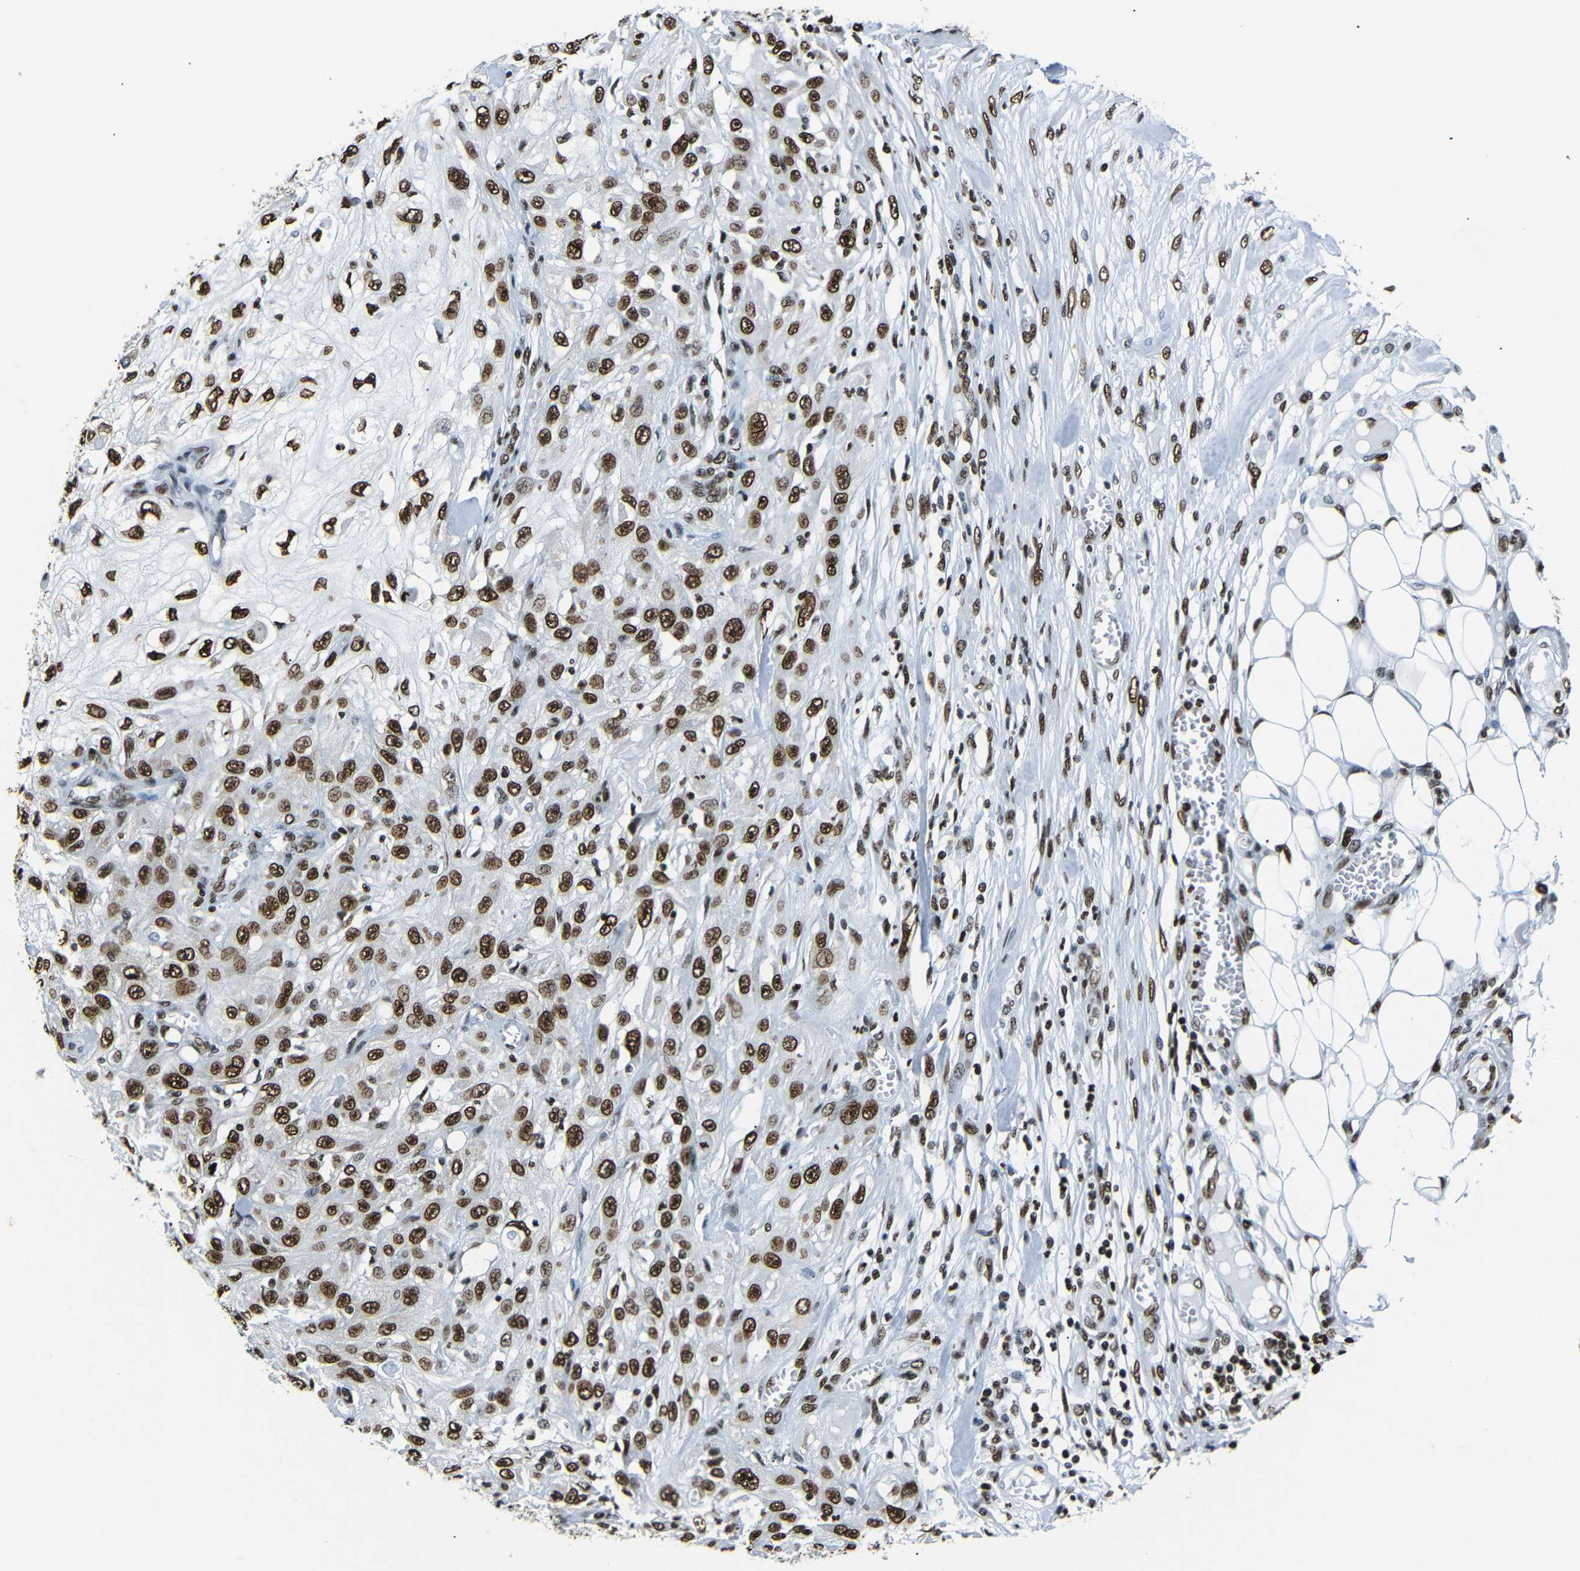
{"staining": {"intensity": "strong", "quantity": ">75%", "location": "nuclear"}, "tissue": "skin cancer", "cell_type": "Tumor cells", "image_type": "cancer", "snomed": [{"axis": "morphology", "description": "Squamous cell carcinoma, NOS"}, {"axis": "morphology", "description": "Squamous cell carcinoma, metastatic, NOS"}, {"axis": "topography", "description": "Skin"}, {"axis": "topography", "description": "Lymph node"}], "caption": "An IHC micrograph of neoplastic tissue is shown. Protein staining in brown highlights strong nuclear positivity in squamous cell carcinoma (skin) within tumor cells.", "gene": "HMGN1", "patient": {"sex": "male", "age": 75}}